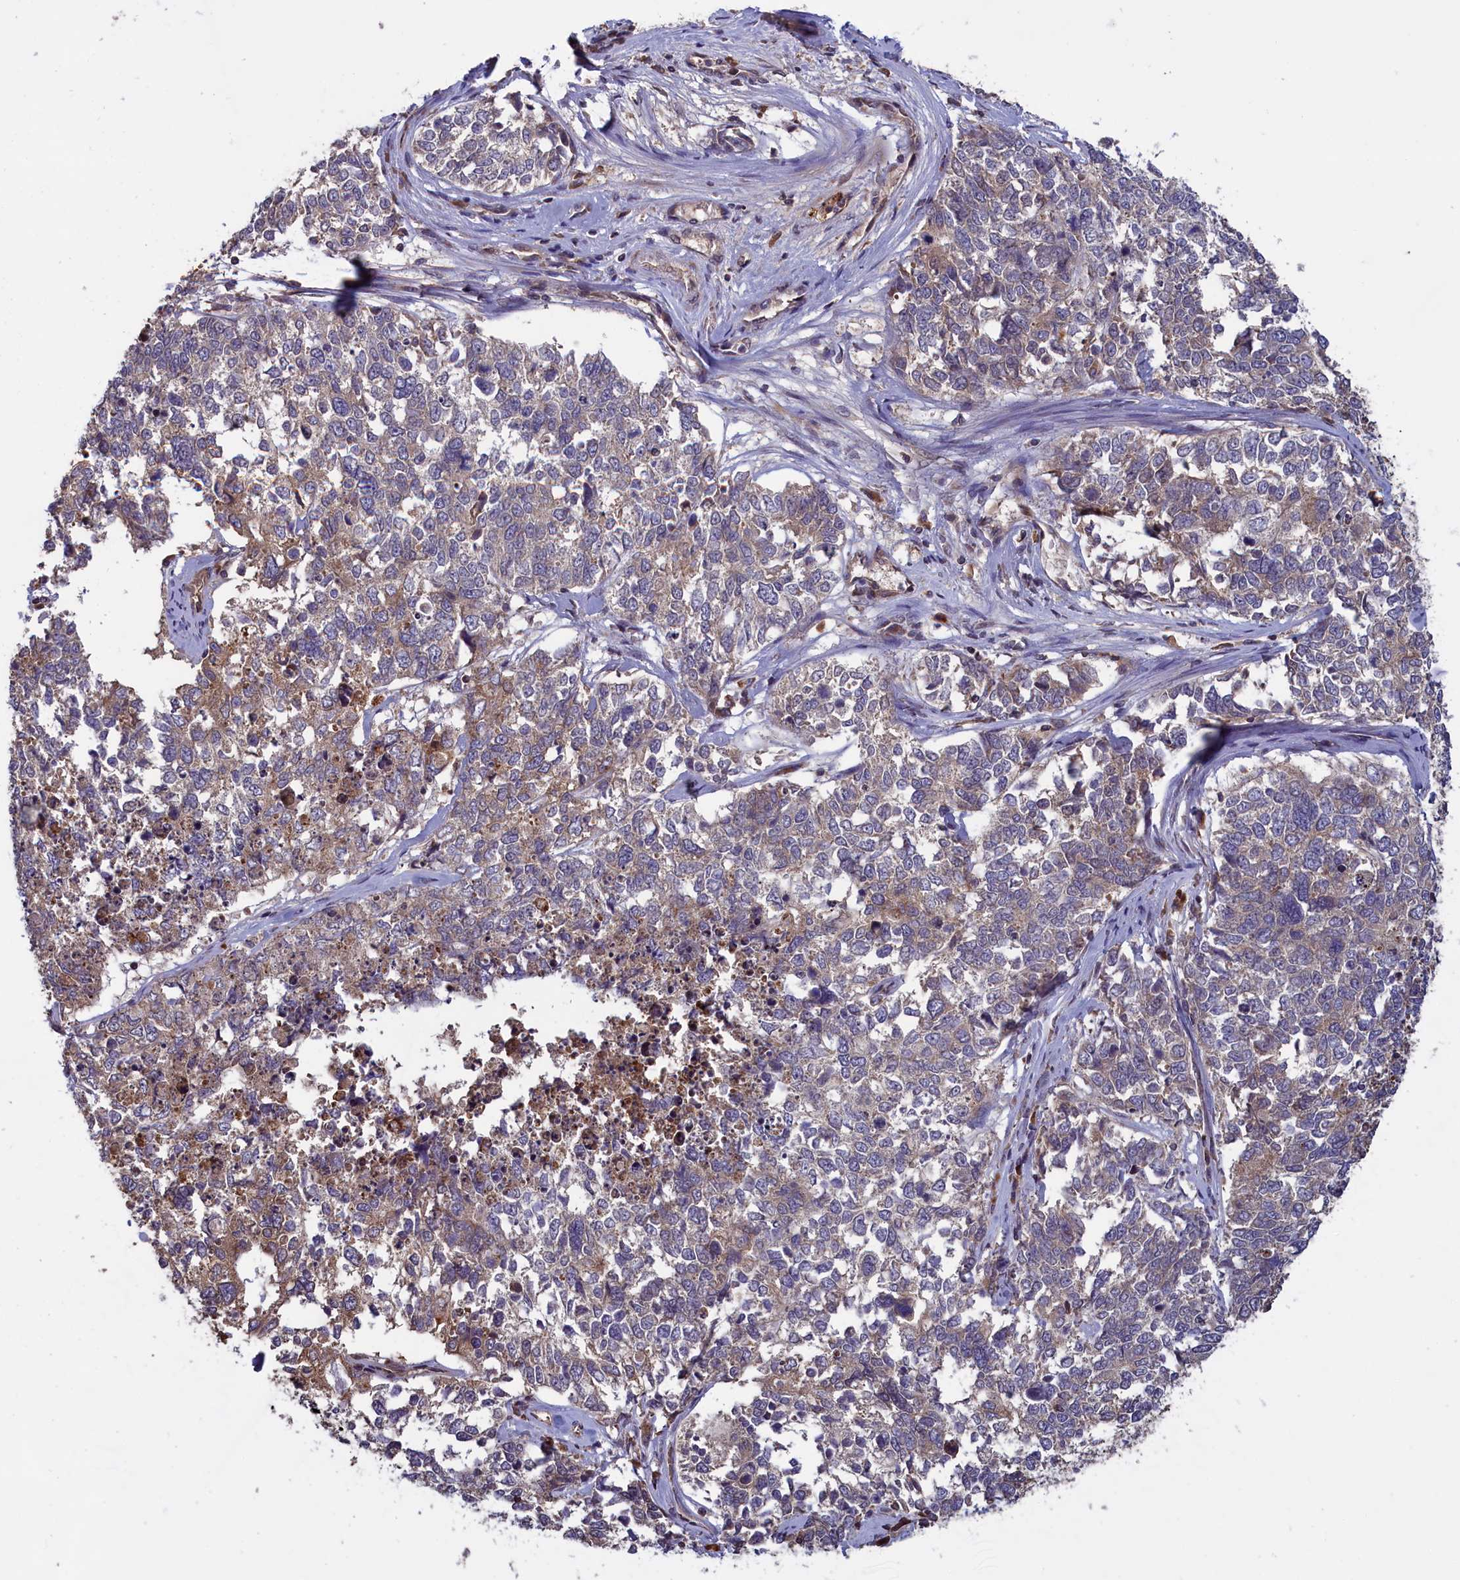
{"staining": {"intensity": "weak", "quantity": "<25%", "location": "cytoplasmic/membranous"}, "tissue": "cervical cancer", "cell_type": "Tumor cells", "image_type": "cancer", "snomed": [{"axis": "morphology", "description": "Squamous cell carcinoma, NOS"}, {"axis": "topography", "description": "Cervix"}], "caption": "Immunohistochemistry (IHC) image of cervical cancer stained for a protein (brown), which demonstrates no expression in tumor cells.", "gene": "DENND1B", "patient": {"sex": "female", "age": 63}}